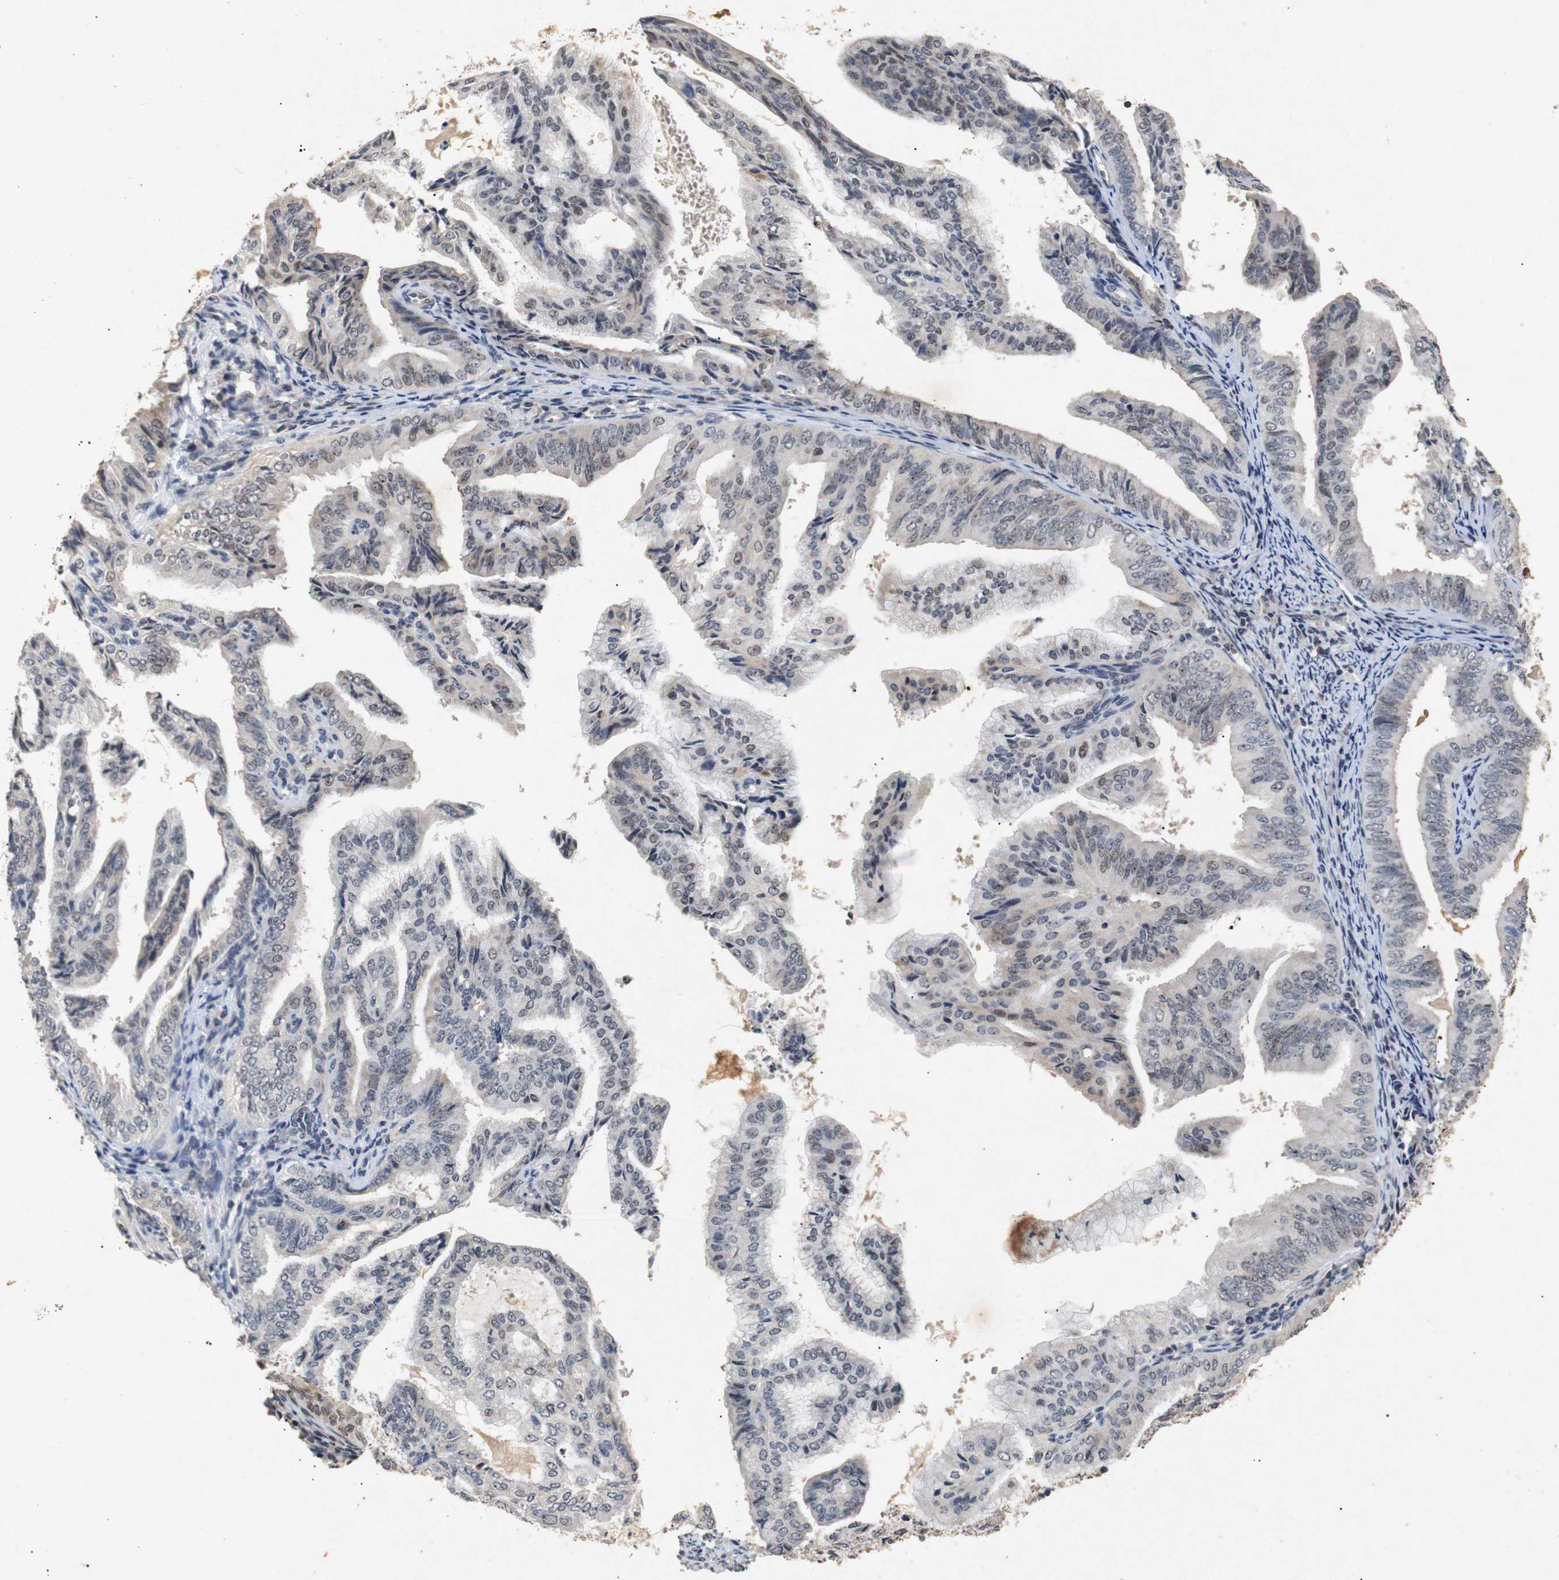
{"staining": {"intensity": "weak", "quantity": "<25%", "location": "nuclear"}, "tissue": "endometrial cancer", "cell_type": "Tumor cells", "image_type": "cancer", "snomed": [{"axis": "morphology", "description": "Adenocarcinoma, NOS"}, {"axis": "topography", "description": "Endometrium"}], "caption": "IHC histopathology image of neoplastic tissue: endometrial cancer stained with DAB (3,3'-diaminobenzidine) exhibits no significant protein expression in tumor cells. (Immunohistochemistry, brightfield microscopy, high magnification).", "gene": "PARN", "patient": {"sex": "female", "age": 58}}